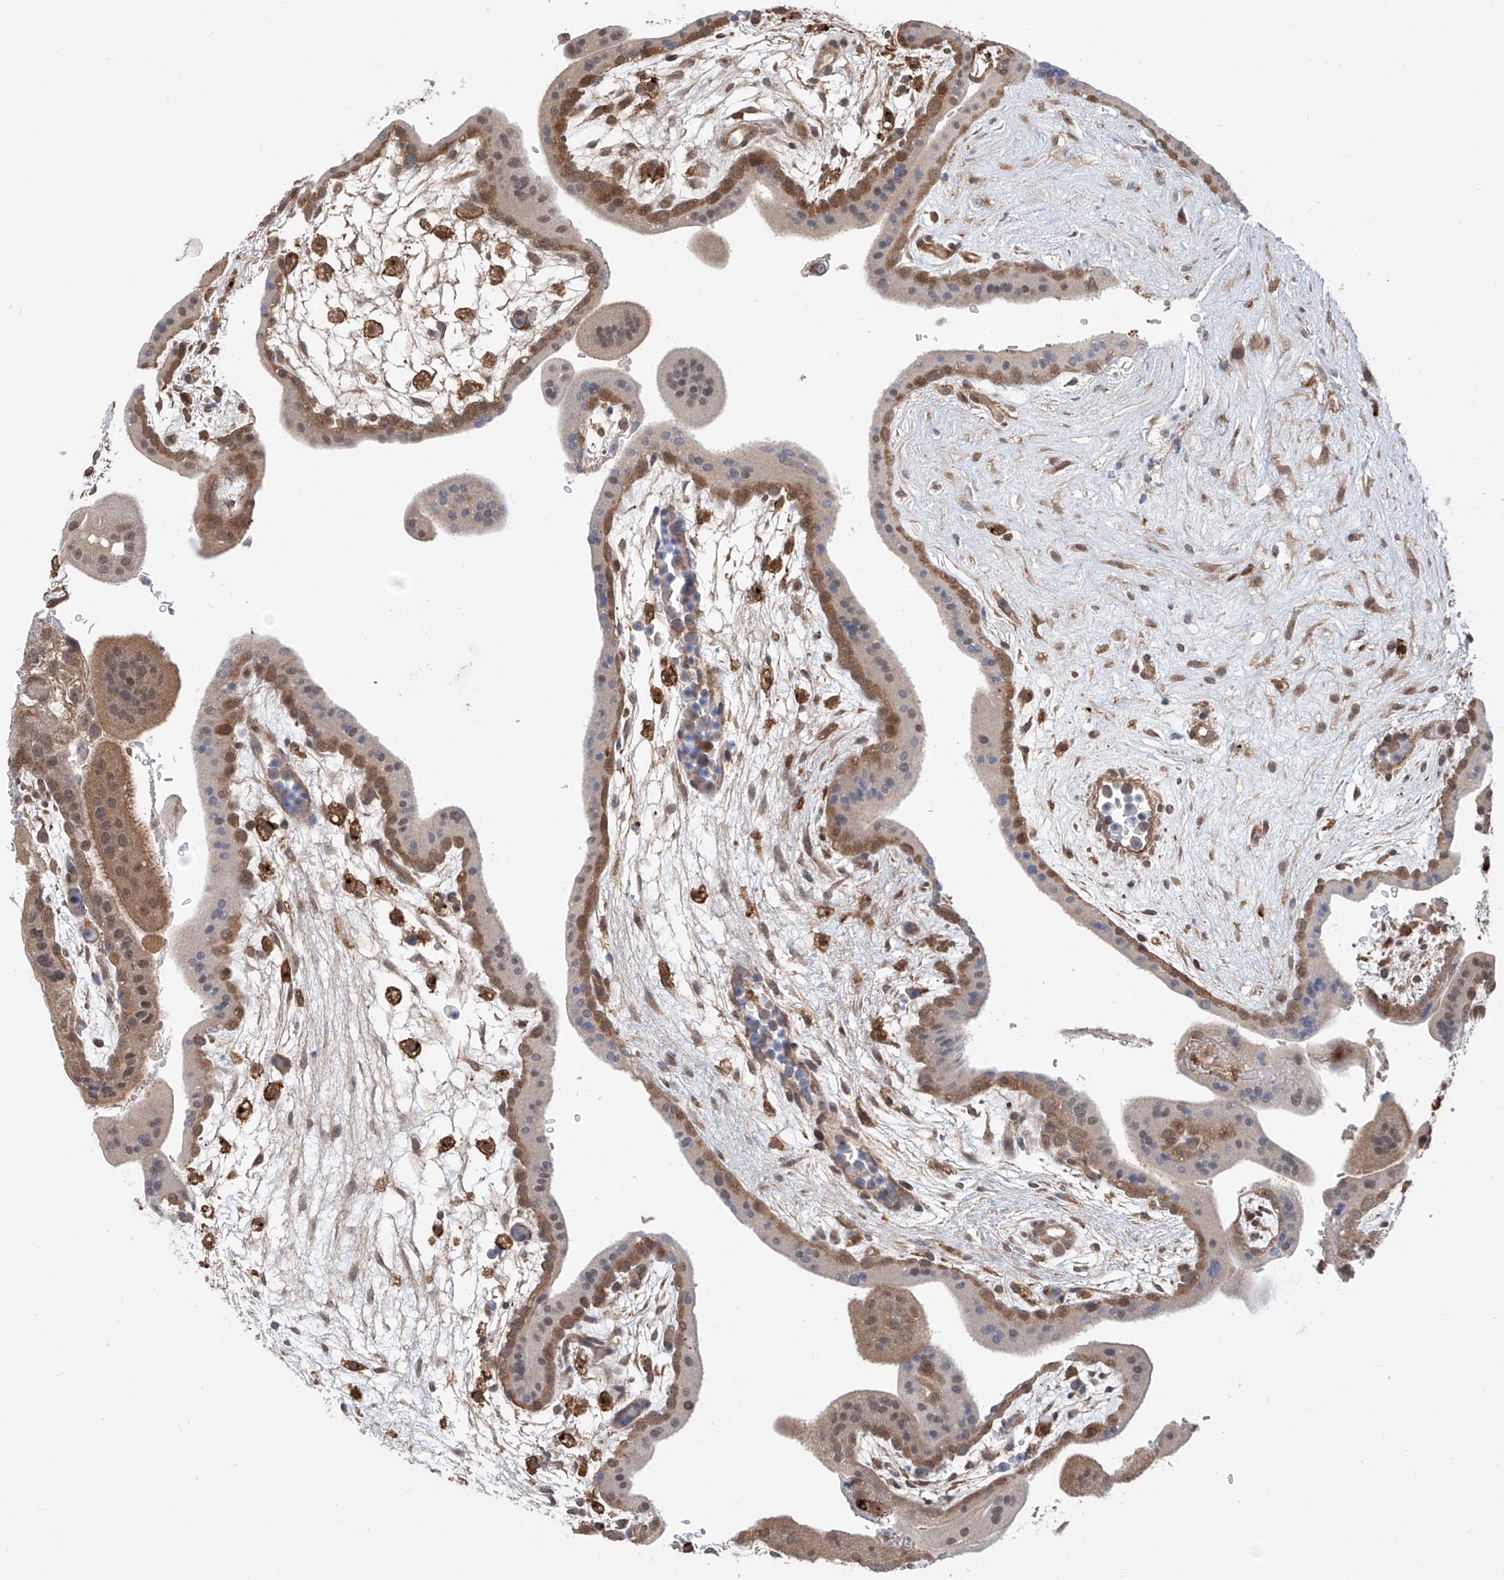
{"staining": {"intensity": "moderate", "quantity": "25%-75%", "location": "cytoplasmic/membranous,nuclear"}, "tissue": "placenta", "cell_type": "Trophoblastic cells", "image_type": "normal", "snomed": [{"axis": "morphology", "description": "Normal tissue, NOS"}, {"axis": "topography", "description": "Placenta"}], "caption": "The micrograph shows immunohistochemical staining of normal placenta. There is moderate cytoplasmic/membranous,nuclear staining is appreciated in approximately 25%-75% of trophoblastic cells. Immunohistochemistry (ihc) stains the protein of interest in brown and the nuclei are stained blue.", "gene": "HOXC8", "patient": {"sex": "female", "age": 35}}